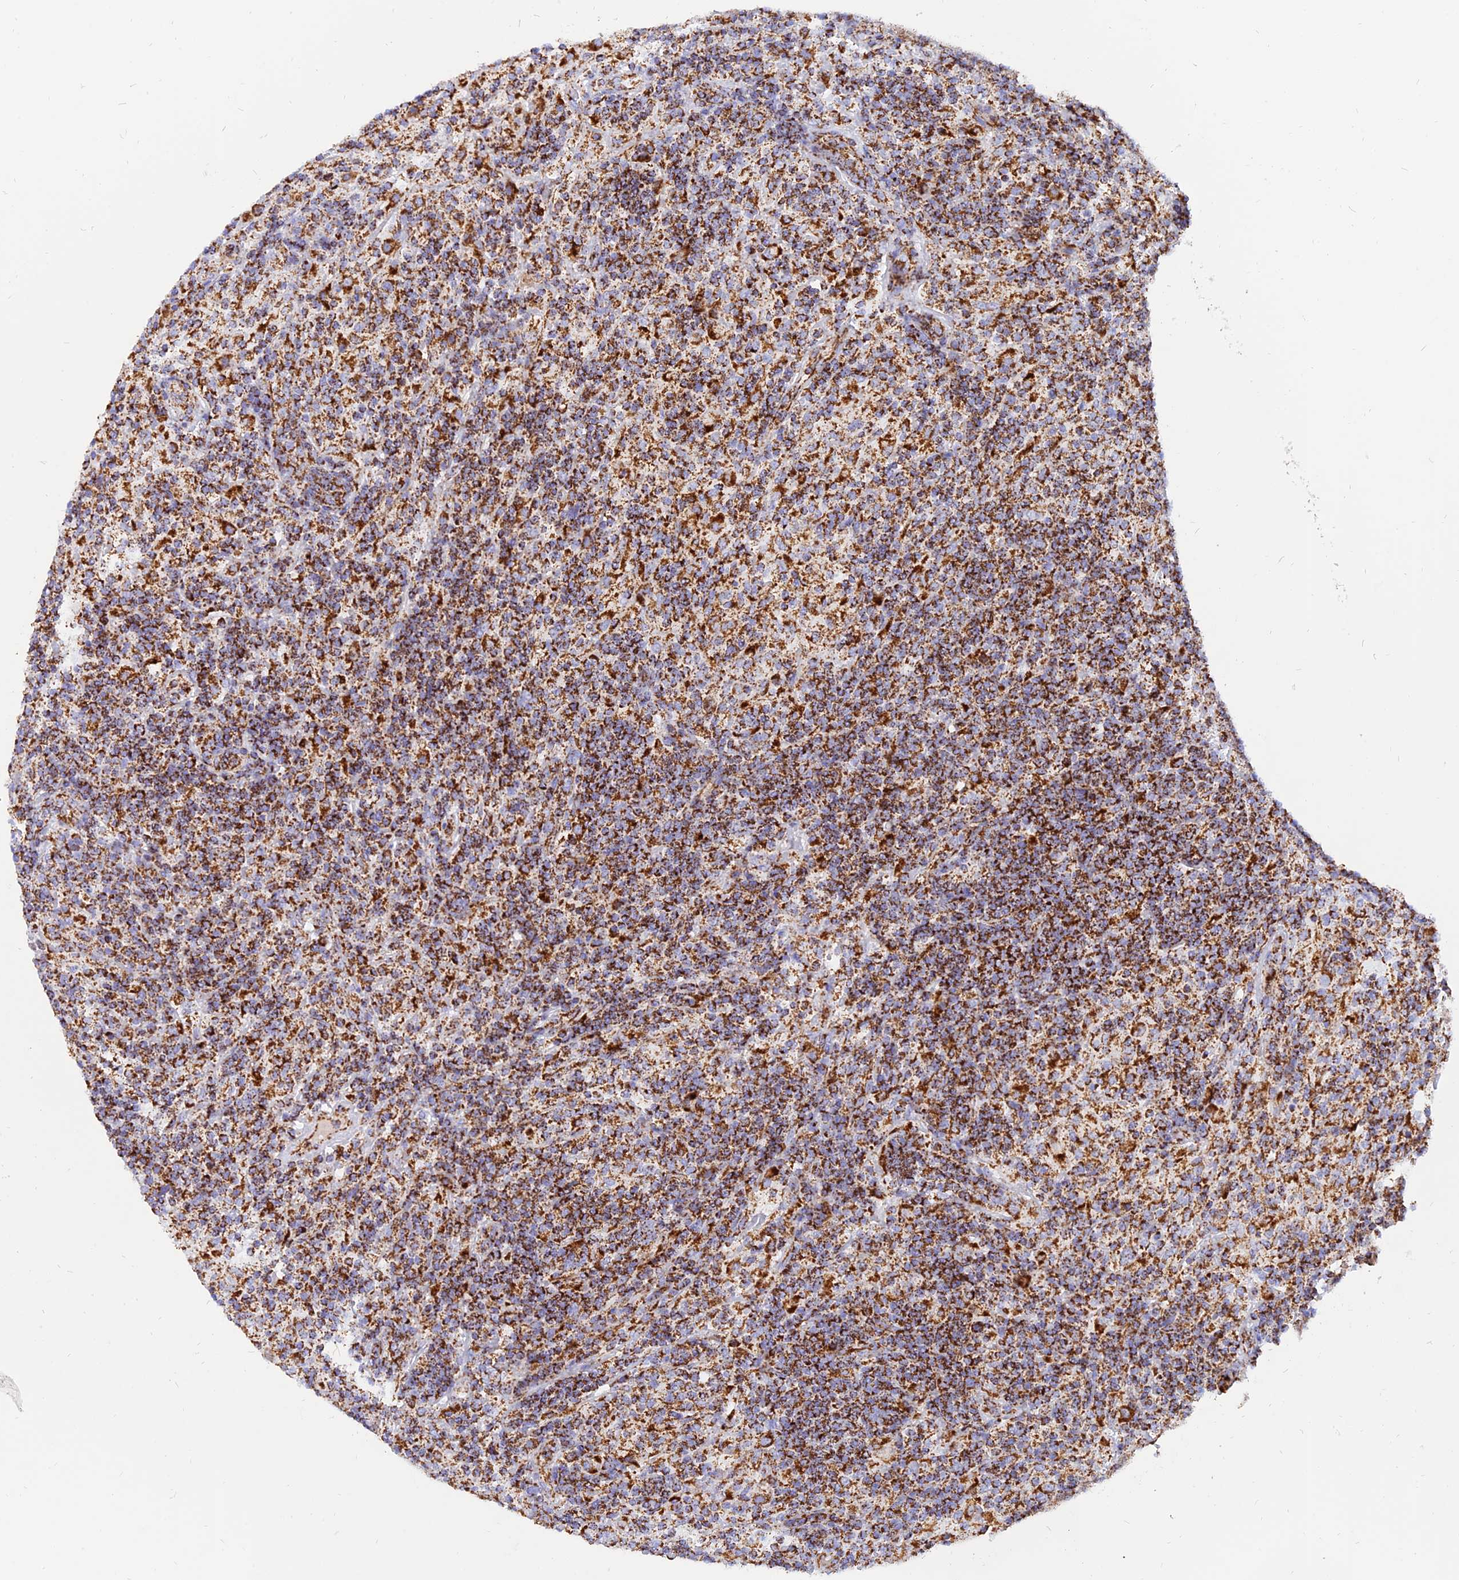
{"staining": {"intensity": "strong", "quantity": ">75%", "location": "cytoplasmic/membranous"}, "tissue": "lymphoma", "cell_type": "Tumor cells", "image_type": "cancer", "snomed": [{"axis": "morphology", "description": "Hodgkin's disease, NOS"}, {"axis": "topography", "description": "Lymph node"}], "caption": "A brown stain shows strong cytoplasmic/membranous positivity of a protein in human Hodgkin's disease tumor cells.", "gene": "NDUFB6", "patient": {"sex": "male", "age": 70}}